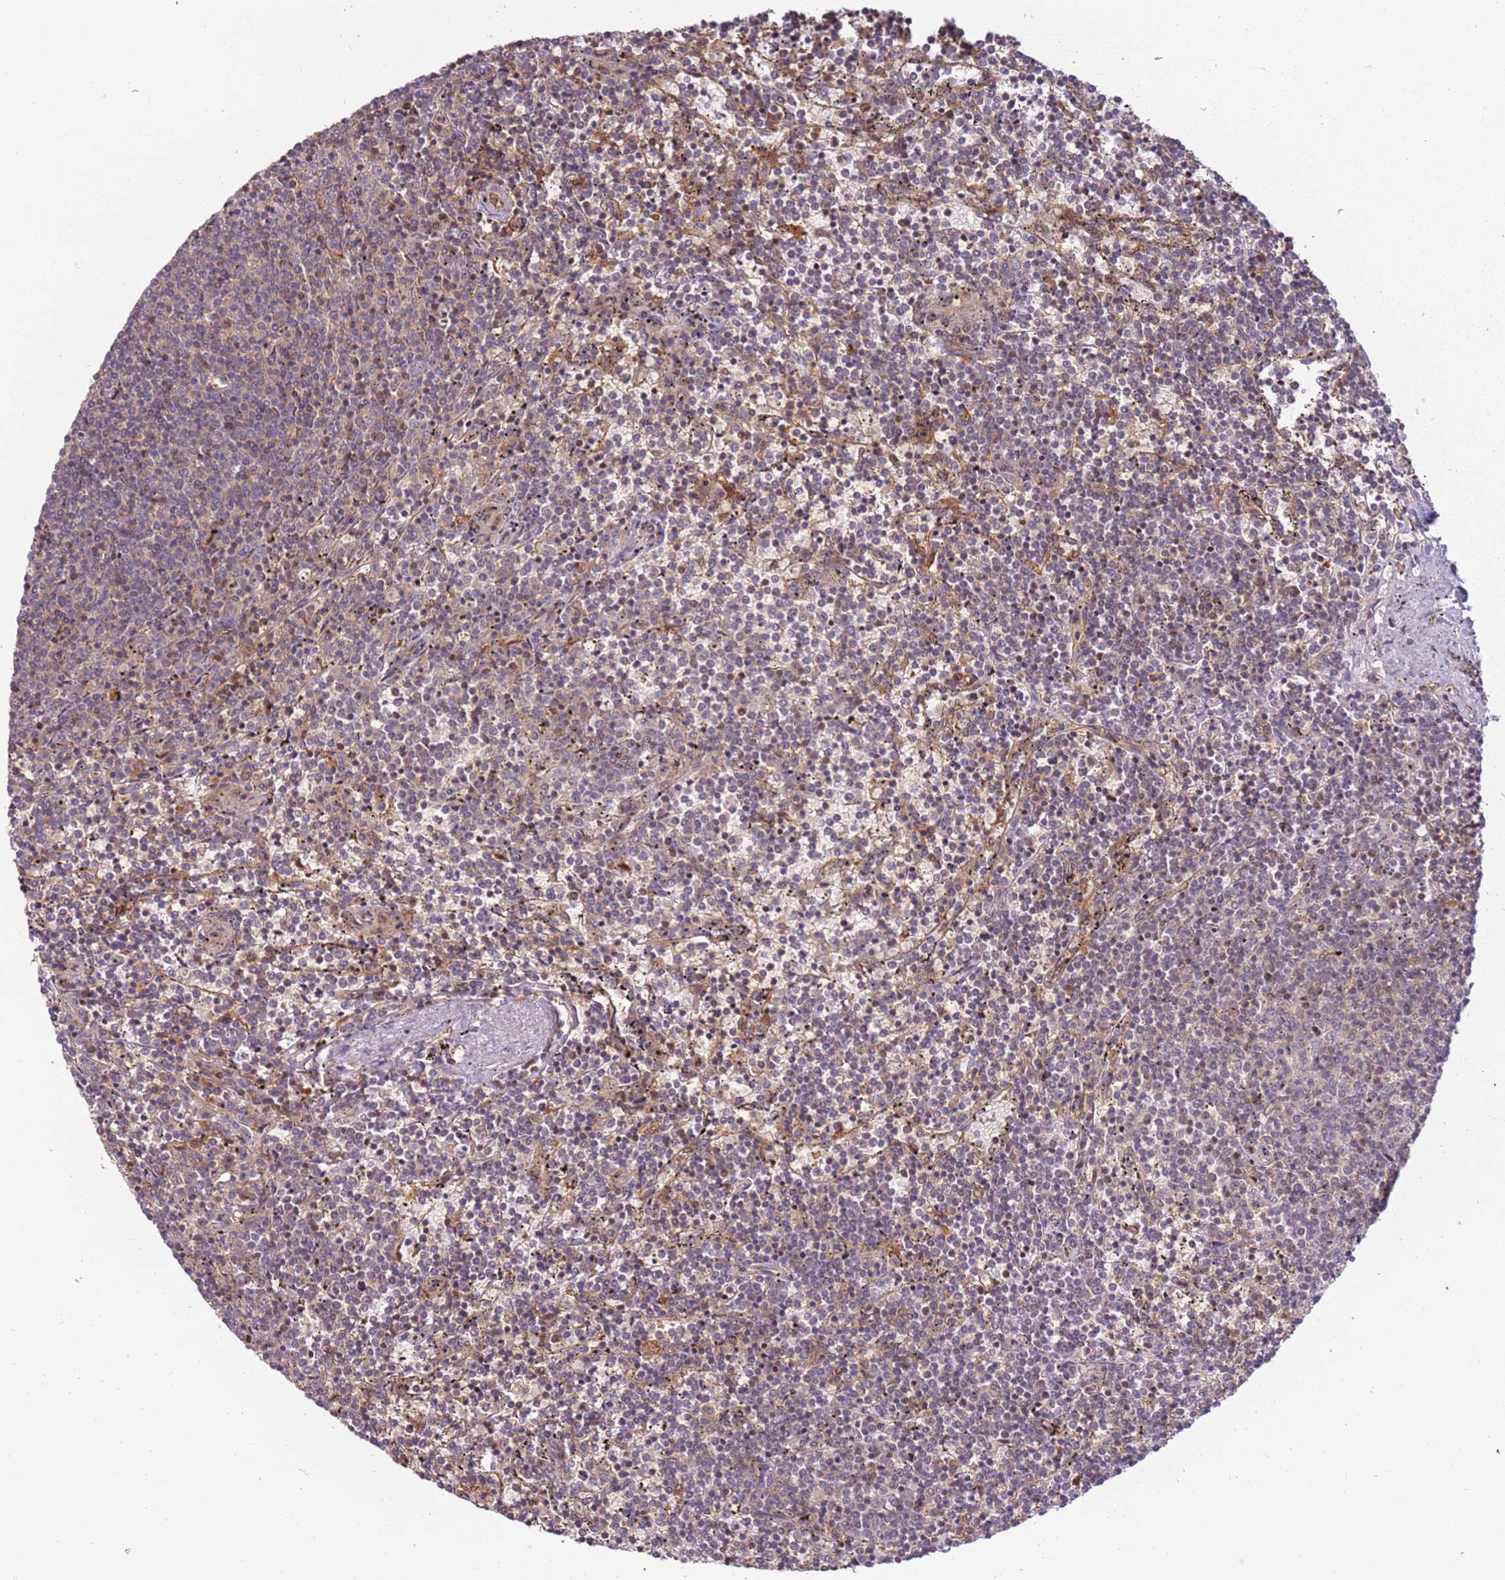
{"staining": {"intensity": "weak", "quantity": "<25%", "location": "cytoplasmic/membranous"}, "tissue": "lymphoma", "cell_type": "Tumor cells", "image_type": "cancer", "snomed": [{"axis": "morphology", "description": "Malignant lymphoma, non-Hodgkin's type, Low grade"}, {"axis": "topography", "description": "Spleen"}], "caption": "Lymphoma stained for a protein using immunohistochemistry (IHC) displays no staining tumor cells.", "gene": "GSTO2", "patient": {"sex": "female", "age": 50}}